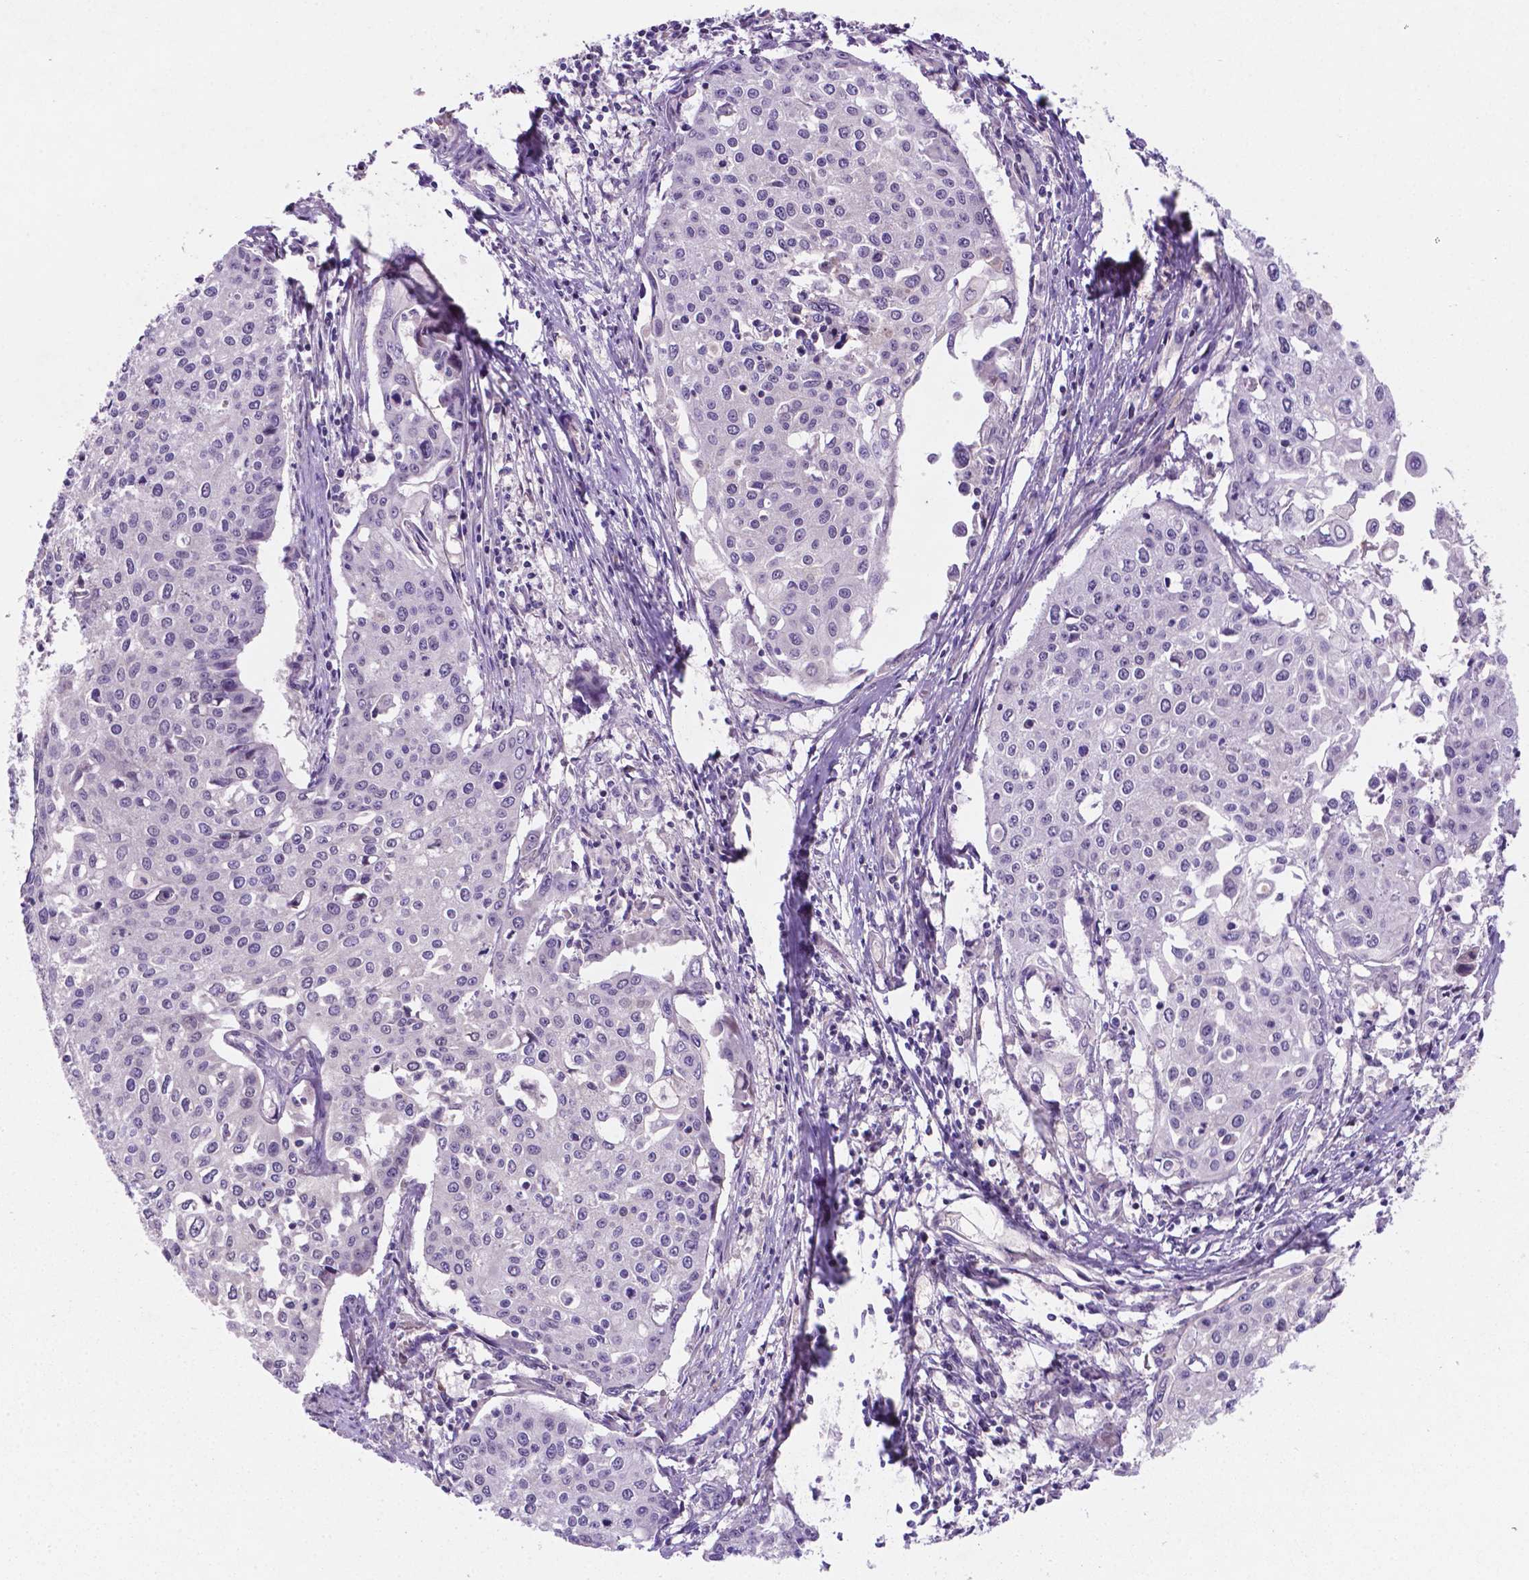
{"staining": {"intensity": "negative", "quantity": "none", "location": "none"}, "tissue": "cervical cancer", "cell_type": "Tumor cells", "image_type": "cancer", "snomed": [{"axis": "morphology", "description": "Squamous cell carcinoma, NOS"}, {"axis": "topography", "description": "Cervix"}], "caption": "Immunohistochemistry of human cervical squamous cell carcinoma shows no positivity in tumor cells. (DAB immunohistochemistry, high magnification).", "gene": "TM4SF20", "patient": {"sex": "female", "age": 38}}